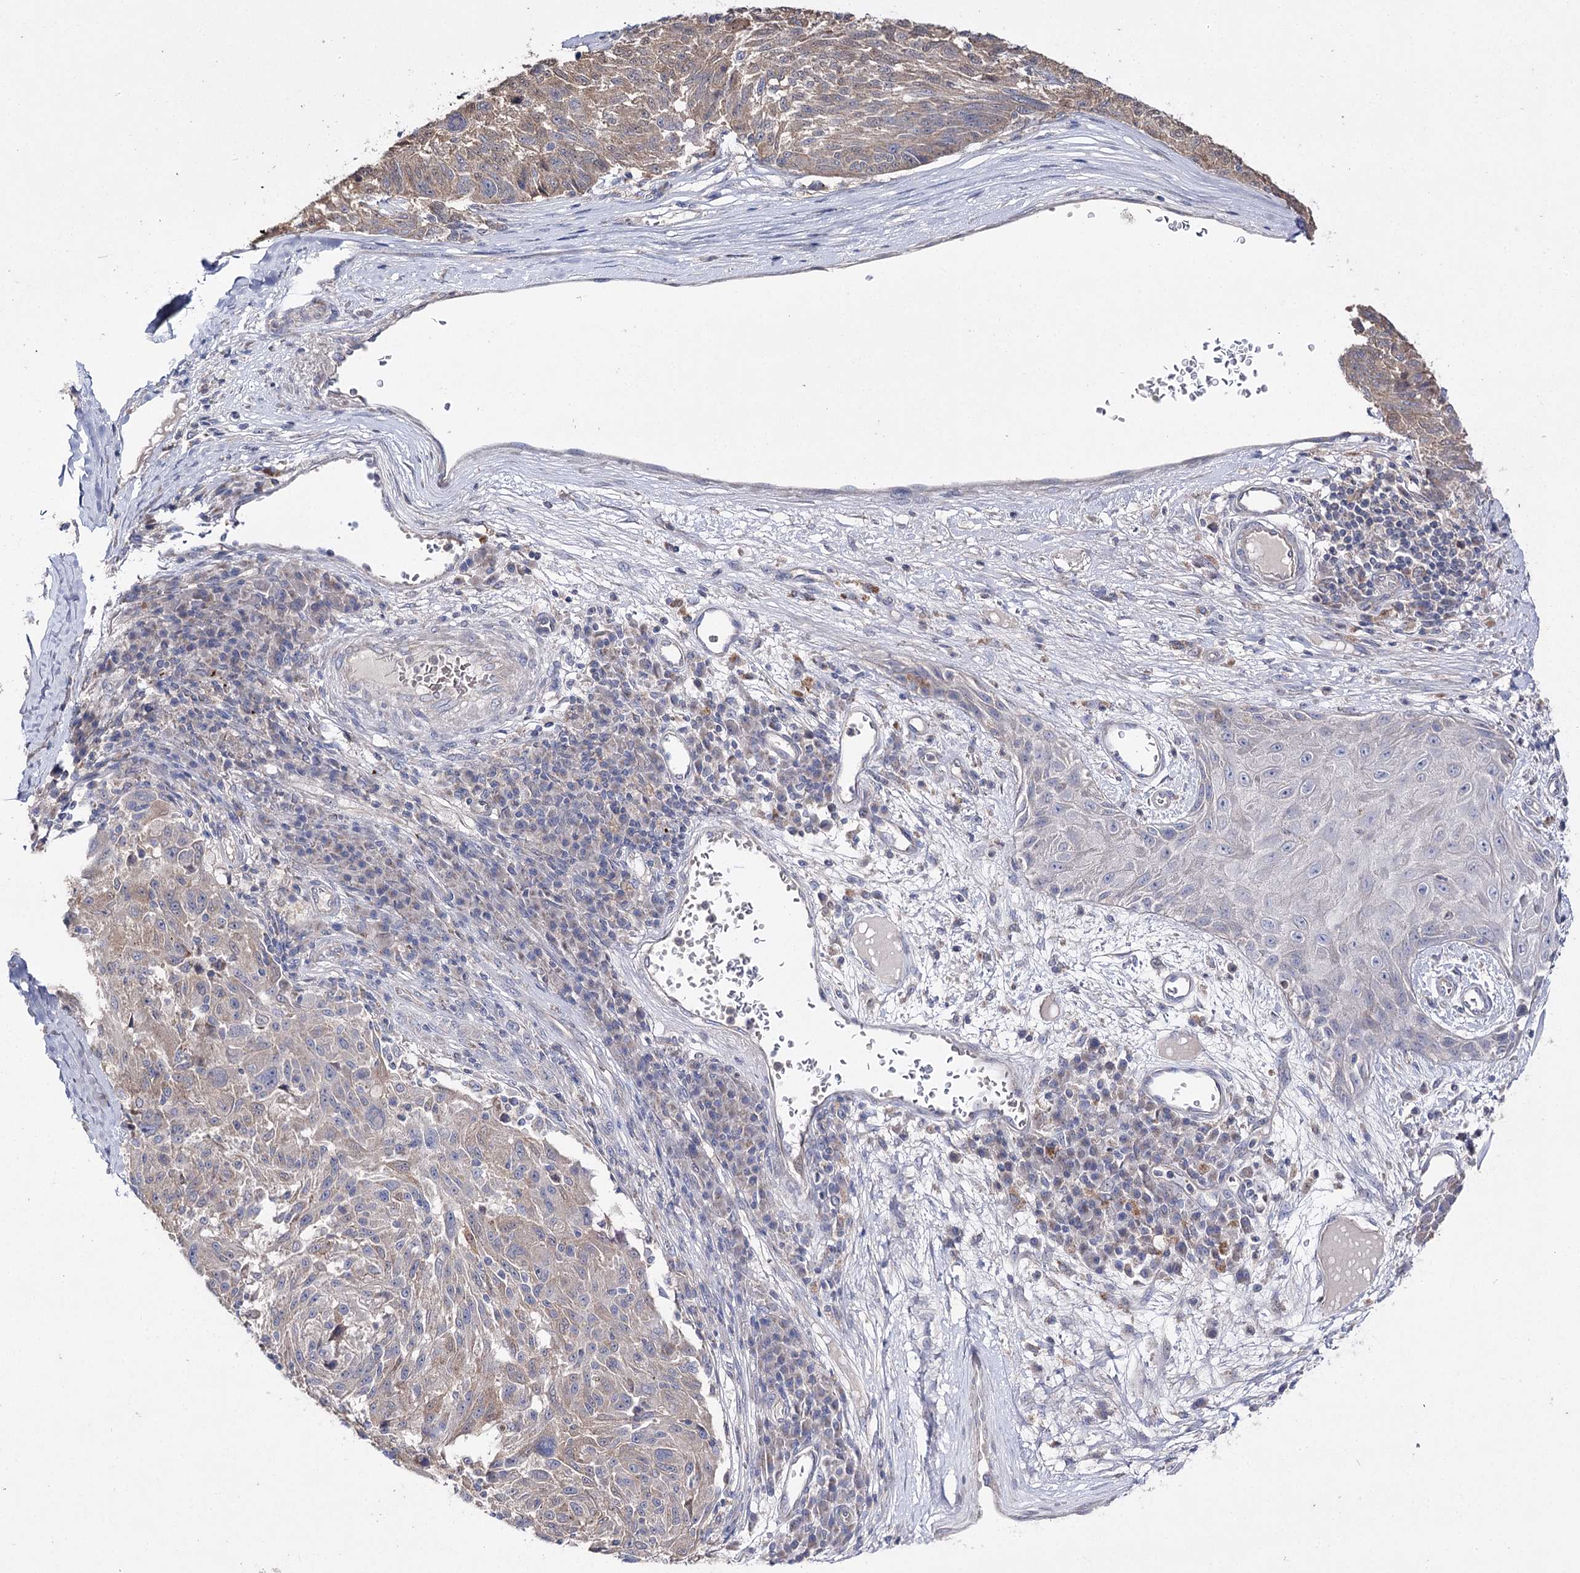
{"staining": {"intensity": "weak", "quantity": "25%-75%", "location": "cytoplasmic/membranous"}, "tissue": "melanoma", "cell_type": "Tumor cells", "image_type": "cancer", "snomed": [{"axis": "morphology", "description": "Malignant melanoma, NOS"}, {"axis": "topography", "description": "Skin"}], "caption": "This is a photomicrograph of immunohistochemistry (IHC) staining of malignant melanoma, which shows weak expression in the cytoplasmic/membranous of tumor cells.", "gene": "AURKC", "patient": {"sex": "male", "age": 53}}